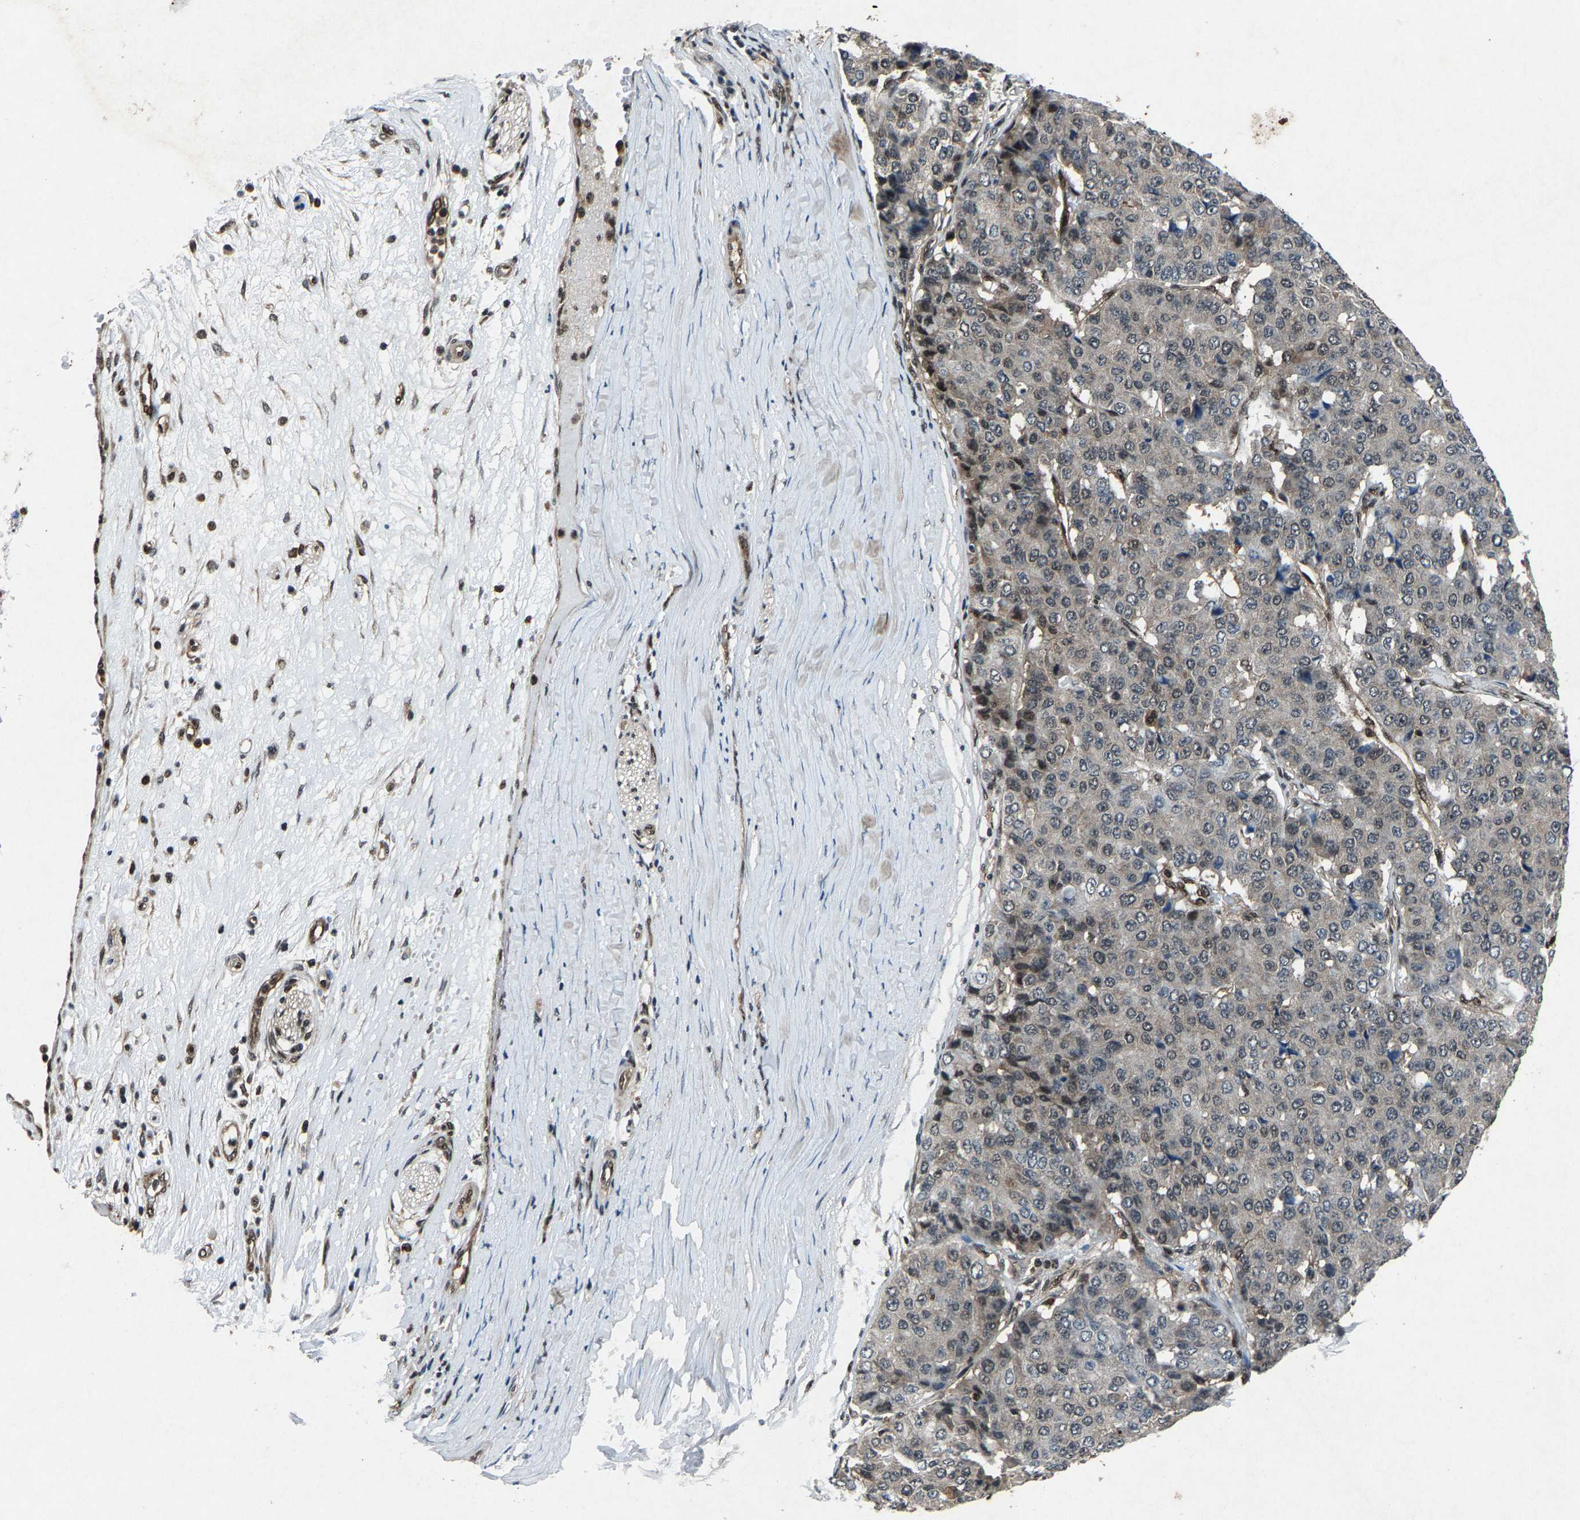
{"staining": {"intensity": "weak", "quantity": "<25%", "location": "cytoplasmic/membranous,nuclear"}, "tissue": "pancreatic cancer", "cell_type": "Tumor cells", "image_type": "cancer", "snomed": [{"axis": "morphology", "description": "Adenocarcinoma, NOS"}, {"axis": "topography", "description": "Pancreas"}], "caption": "High power microscopy micrograph of an immunohistochemistry (IHC) histopathology image of pancreatic adenocarcinoma, revealing no significant expression in tumor cells.", "gene": "ATXN3", "patient": {"sex": "male", "age": 50}}